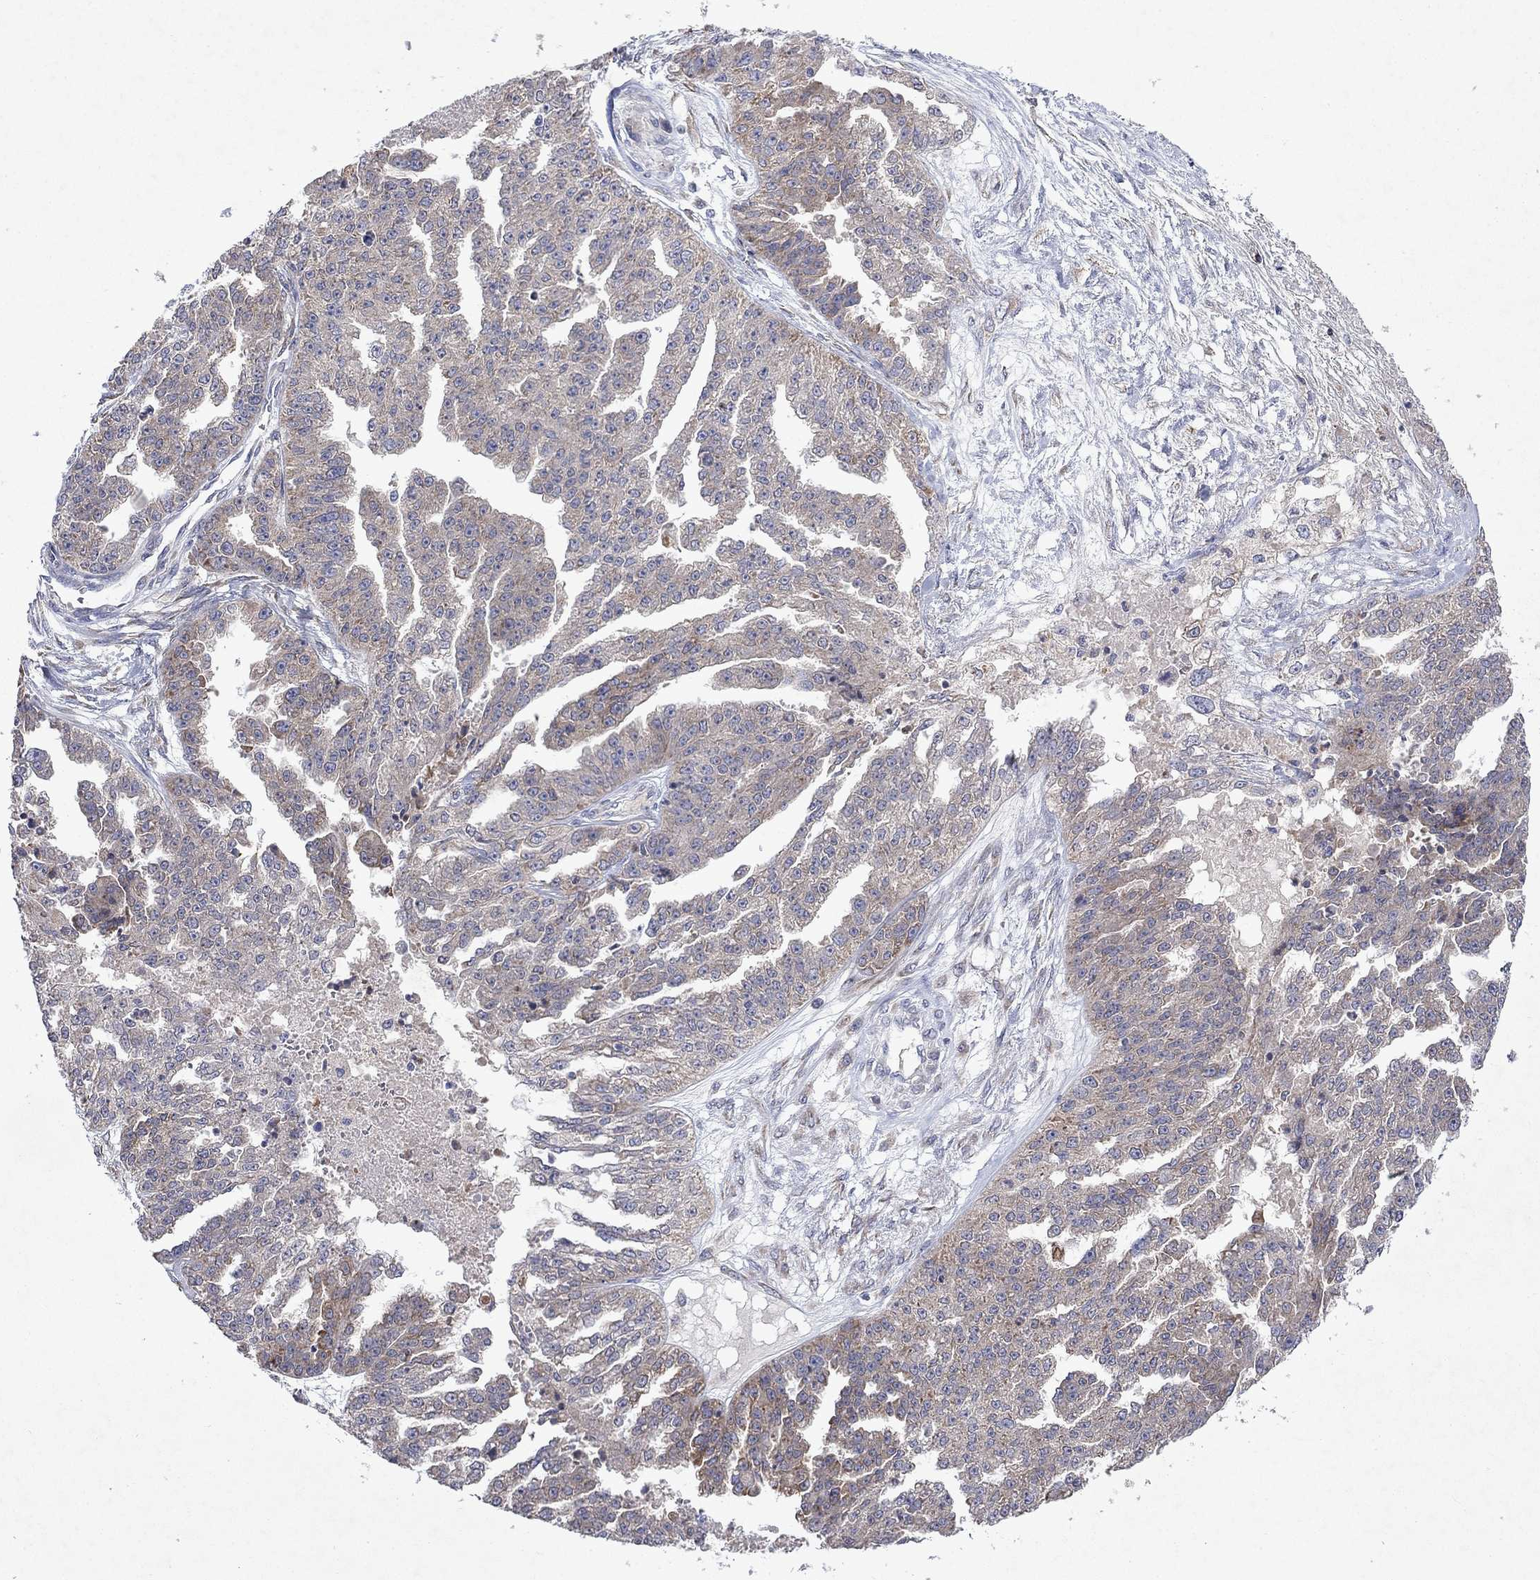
{"staining": {"intensity": "weak", "quantity": ">75%", "location": "cytoplasmic/membranous"}, "tissue": "ovarian cancer", "cell_type": "Tumor cells", "image_type": "cancer", "snomed": [{"axis": "morphology", "description": "Cystadenocarcinoma, serous, NOS"}, {"axis": "topography", "description": "Ovary"}], "caption": "Protein staining exhibits weak cytoplasmic/membranous positivity in about >75% of tumor cells in ovarian cancer (serous cystadenocarcinoma).", "gene": "TMEM97", "patient": {"sex": "female", "age": 58}}